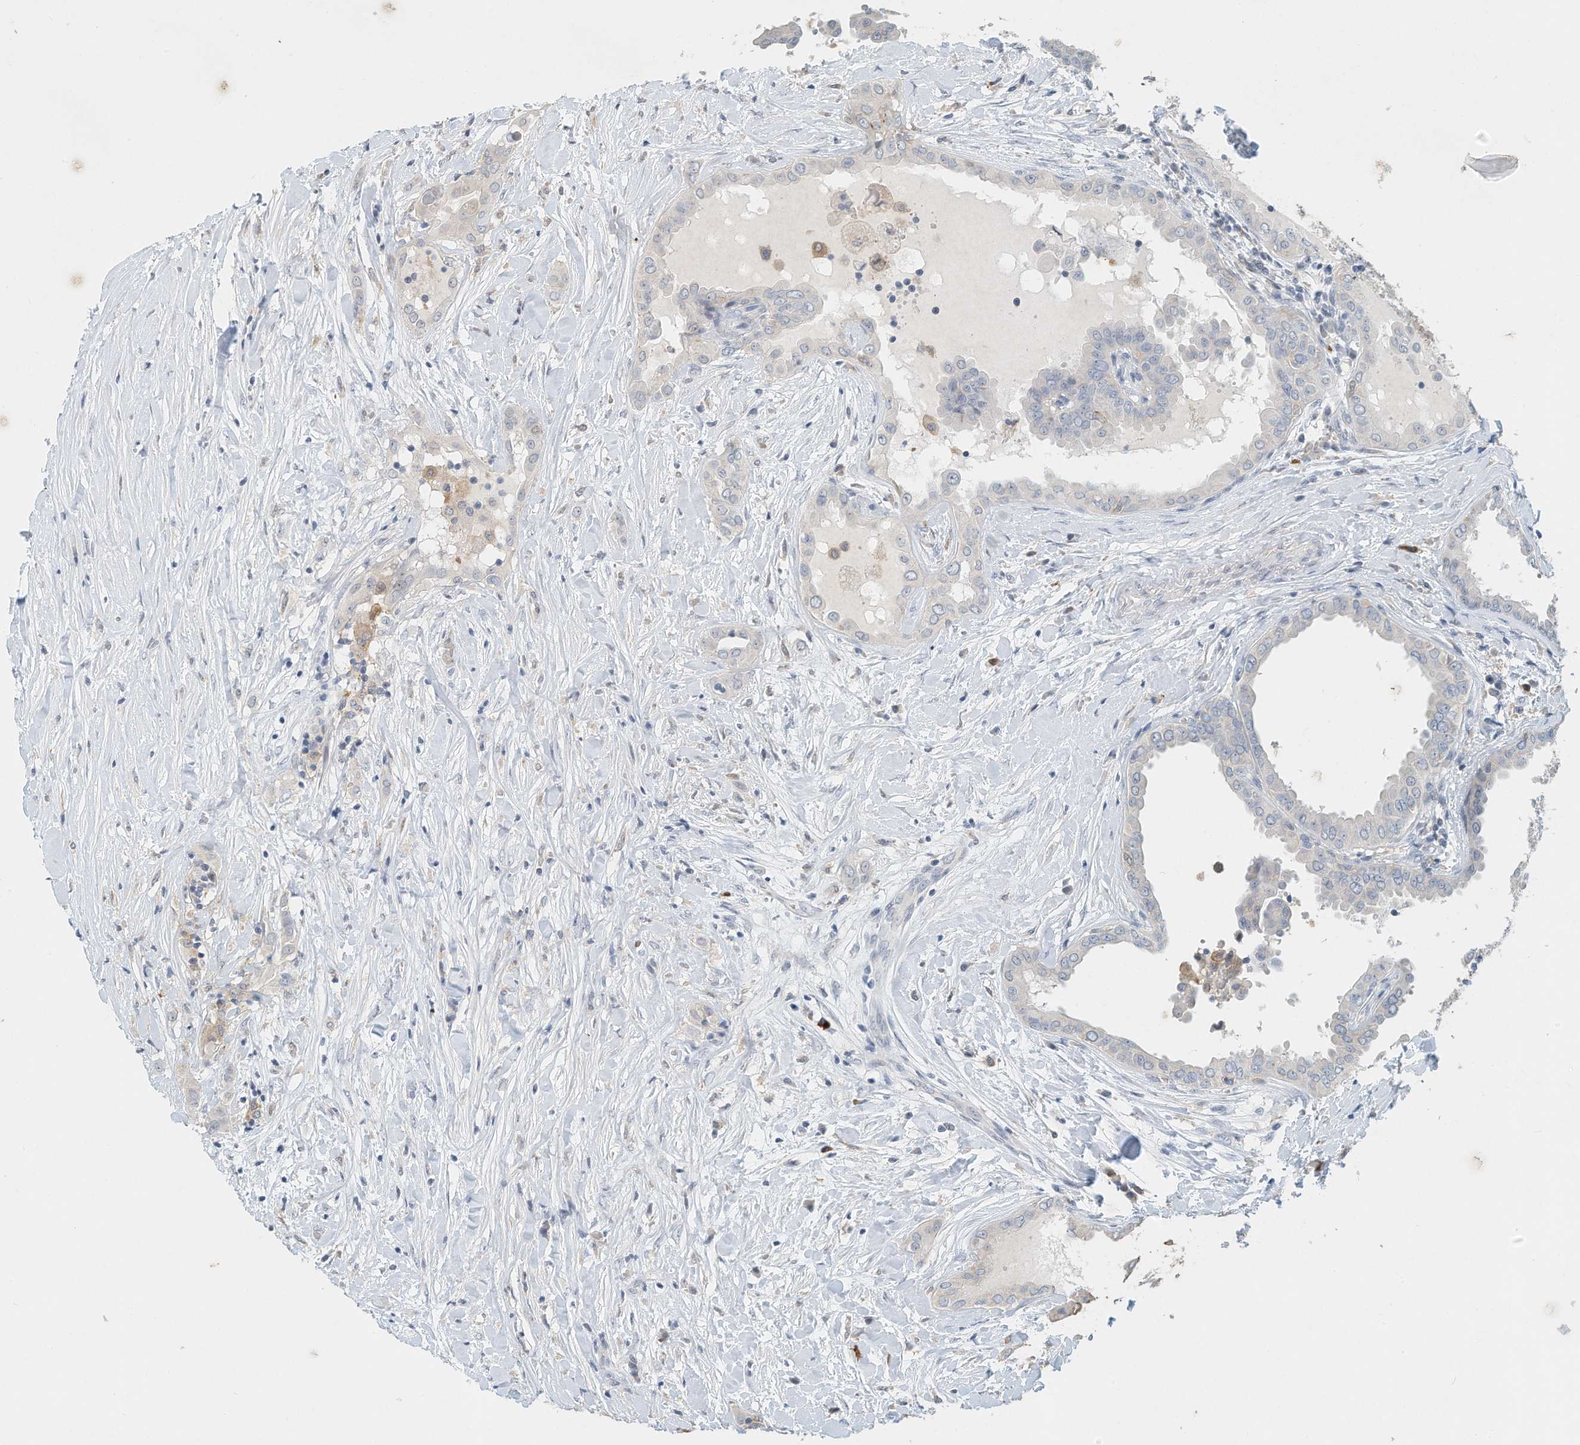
{"staining": {"intensity": "negative", "quantity": "none", "location": "none"}, "tissue": "thyroid cancer", "cell_type": "Tumor cells", "image_type": "cancer", "snomed": [{"axis": "morphology", "description": "Papillary adenocarcinoma, NOS"}, {"axis": "topography", "description": "Thyroid gland"}], "caption": "IHC micrograph of neoplastic tissue: human thyroid cancer (papillary adenocarcinoma) stained with DAB reveals no significant protein positivity in tumor cells.", "gene": "MICAL1", "patient": {"sex": "male", "age": 33}}